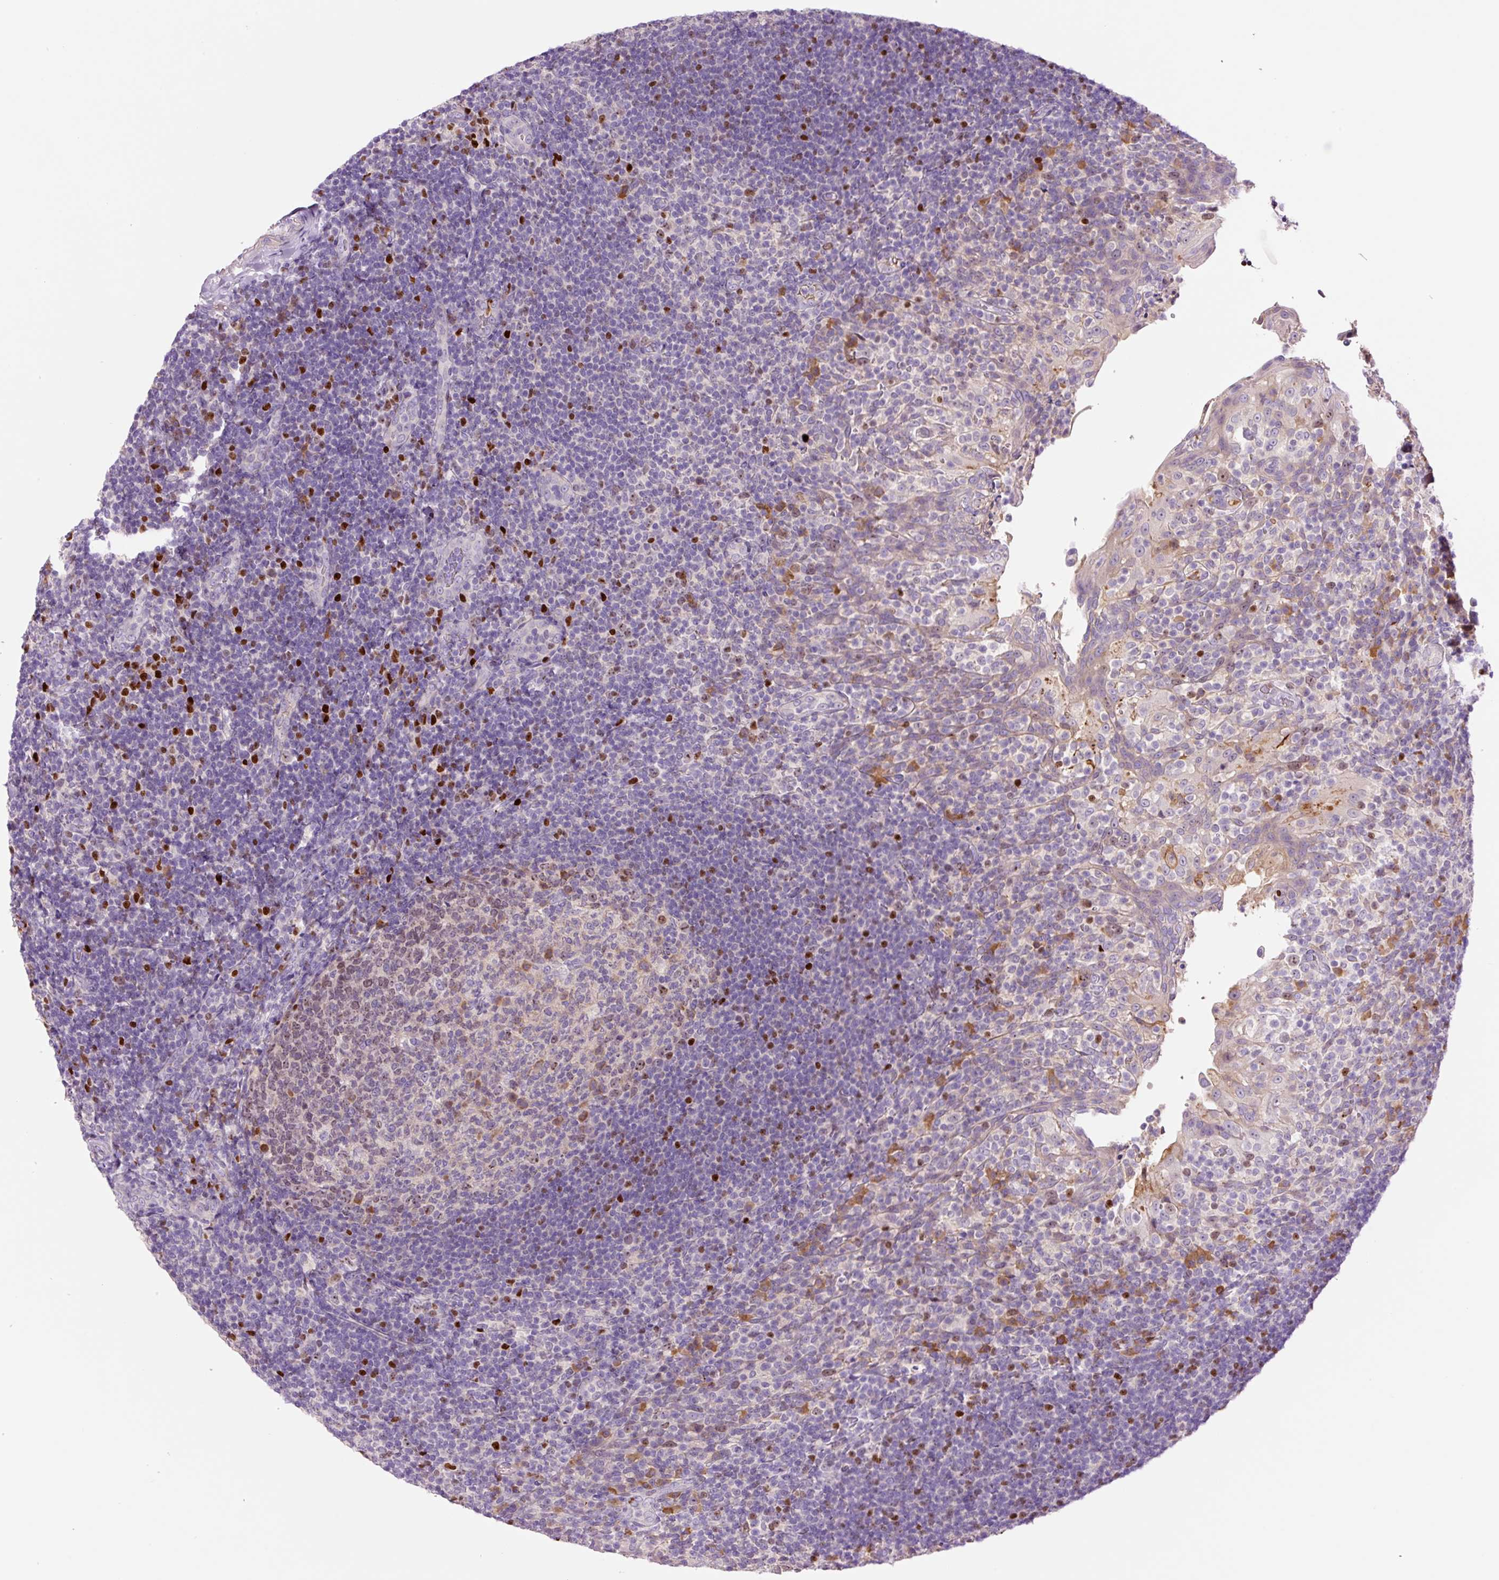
{"staining": {"intensity": "weak", "quantity": "25%-75%", "location": "nuclear"}, "tissue": "tonsil", "cell_type": "Germinal center cells", "image_type": "normal", "snomed": [{"axis": "morphology", "description": "Normal tissue, NOS"}, {"axis": "topography", "description": "Tonsil"}], "caption": "The photomicrograph exhibits immunohistochemical staining of unremarkable tonsil. There is weak nuclear staining is present in about 25%-75% of germinal center cells. (IHC, brightfield microscopy, high magnification).", "gene": "DPPA4", "patient": {"sex": "female", "age": 10}}